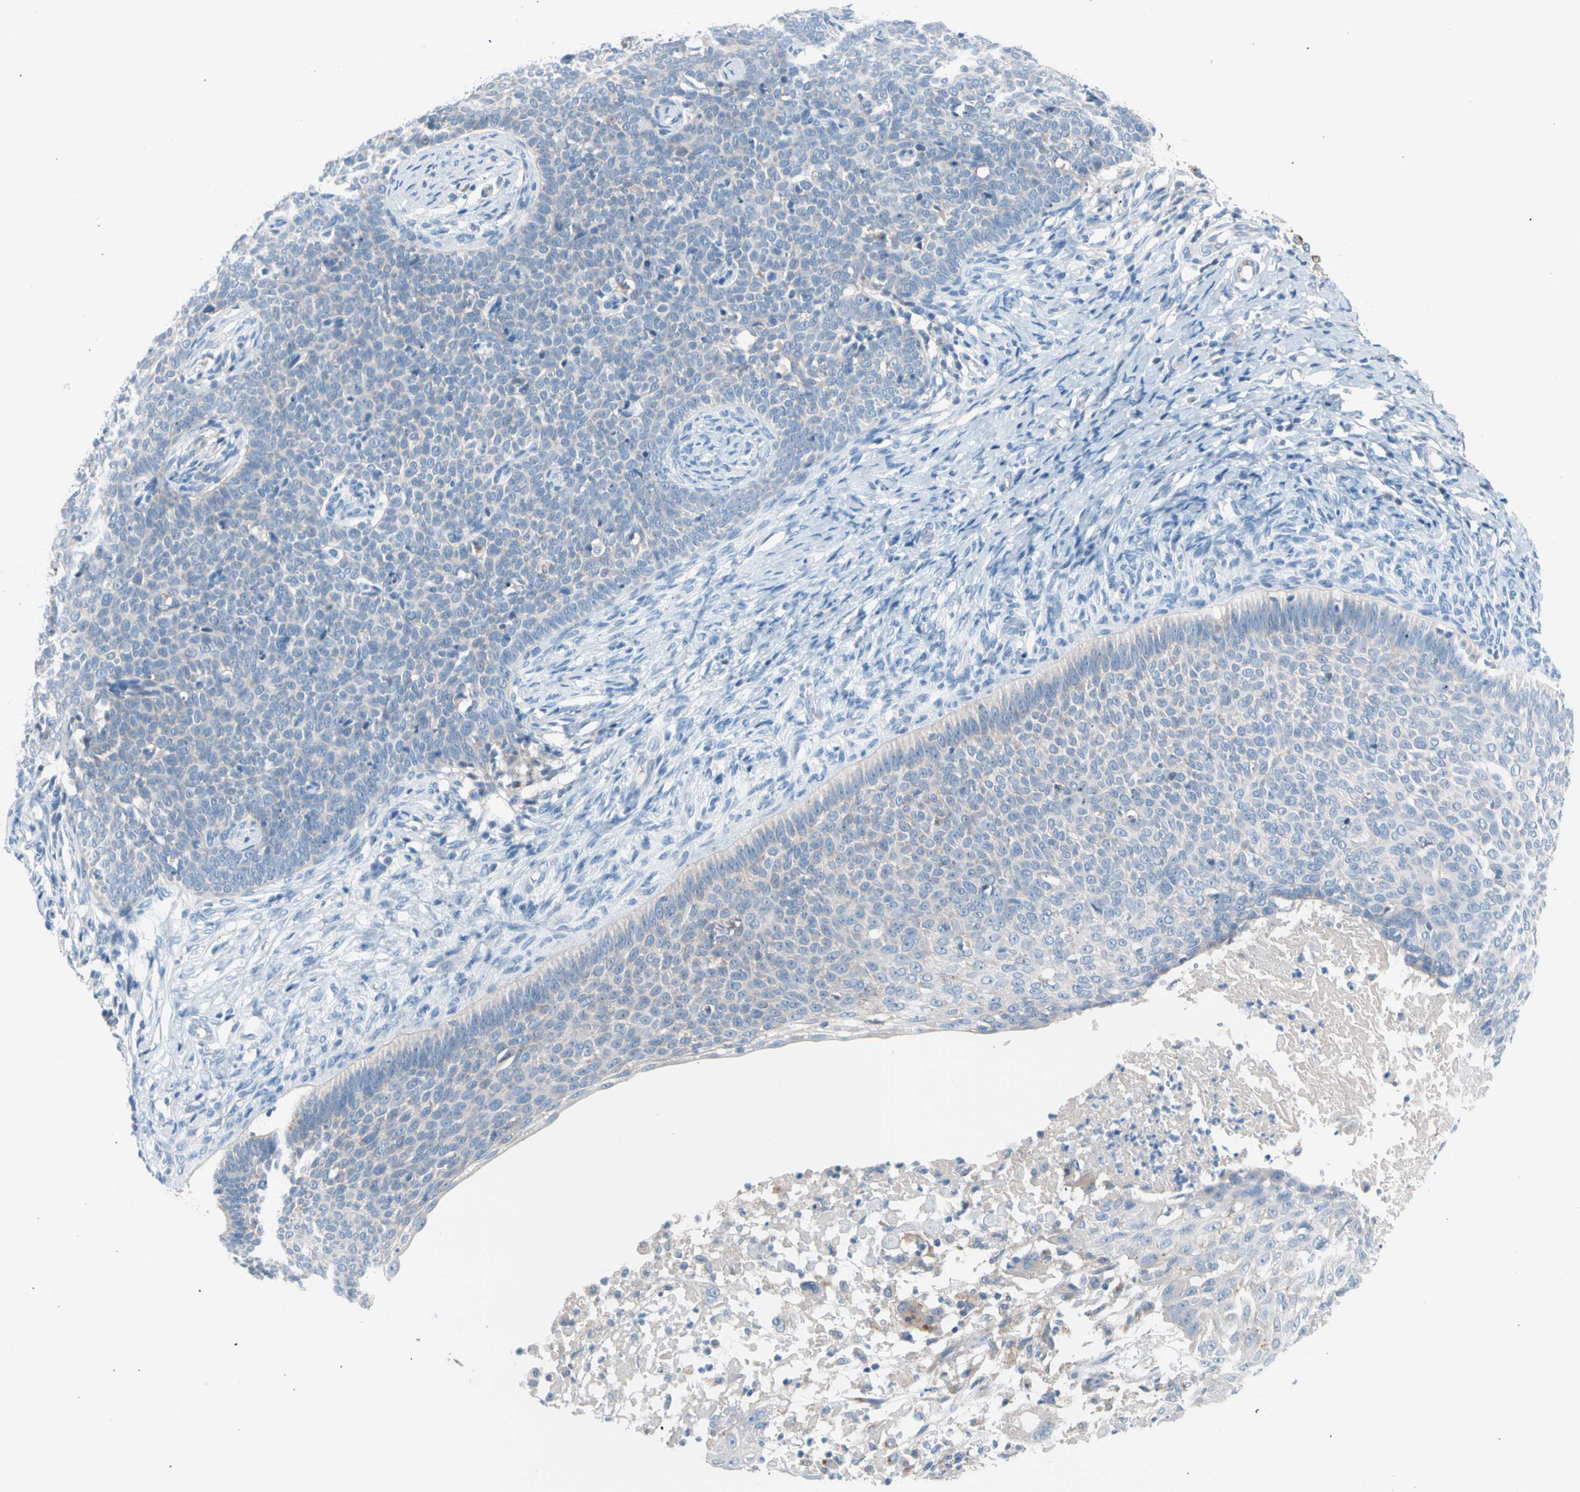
{"staining": {"intensity": "negative", "quantity": "none", "location": "none"}, "tissue": "skin cancer", "cell_type": "Tumor cells", "image_type": "cancer", "snomed": [{"axis": "morphology", "description": "Normal tissue, NOS"}, {"axis": "morphology", "description": "Basal cell carcinoma"}, {"axis": "topography", "description": "Skin"}], "caption": "The histopathology image demonstrates no significant expression in tumor cells of basal cell carcinoma (skin).", "gene": "CASQ1", "patient": {"sex": "male", "age": 87}}